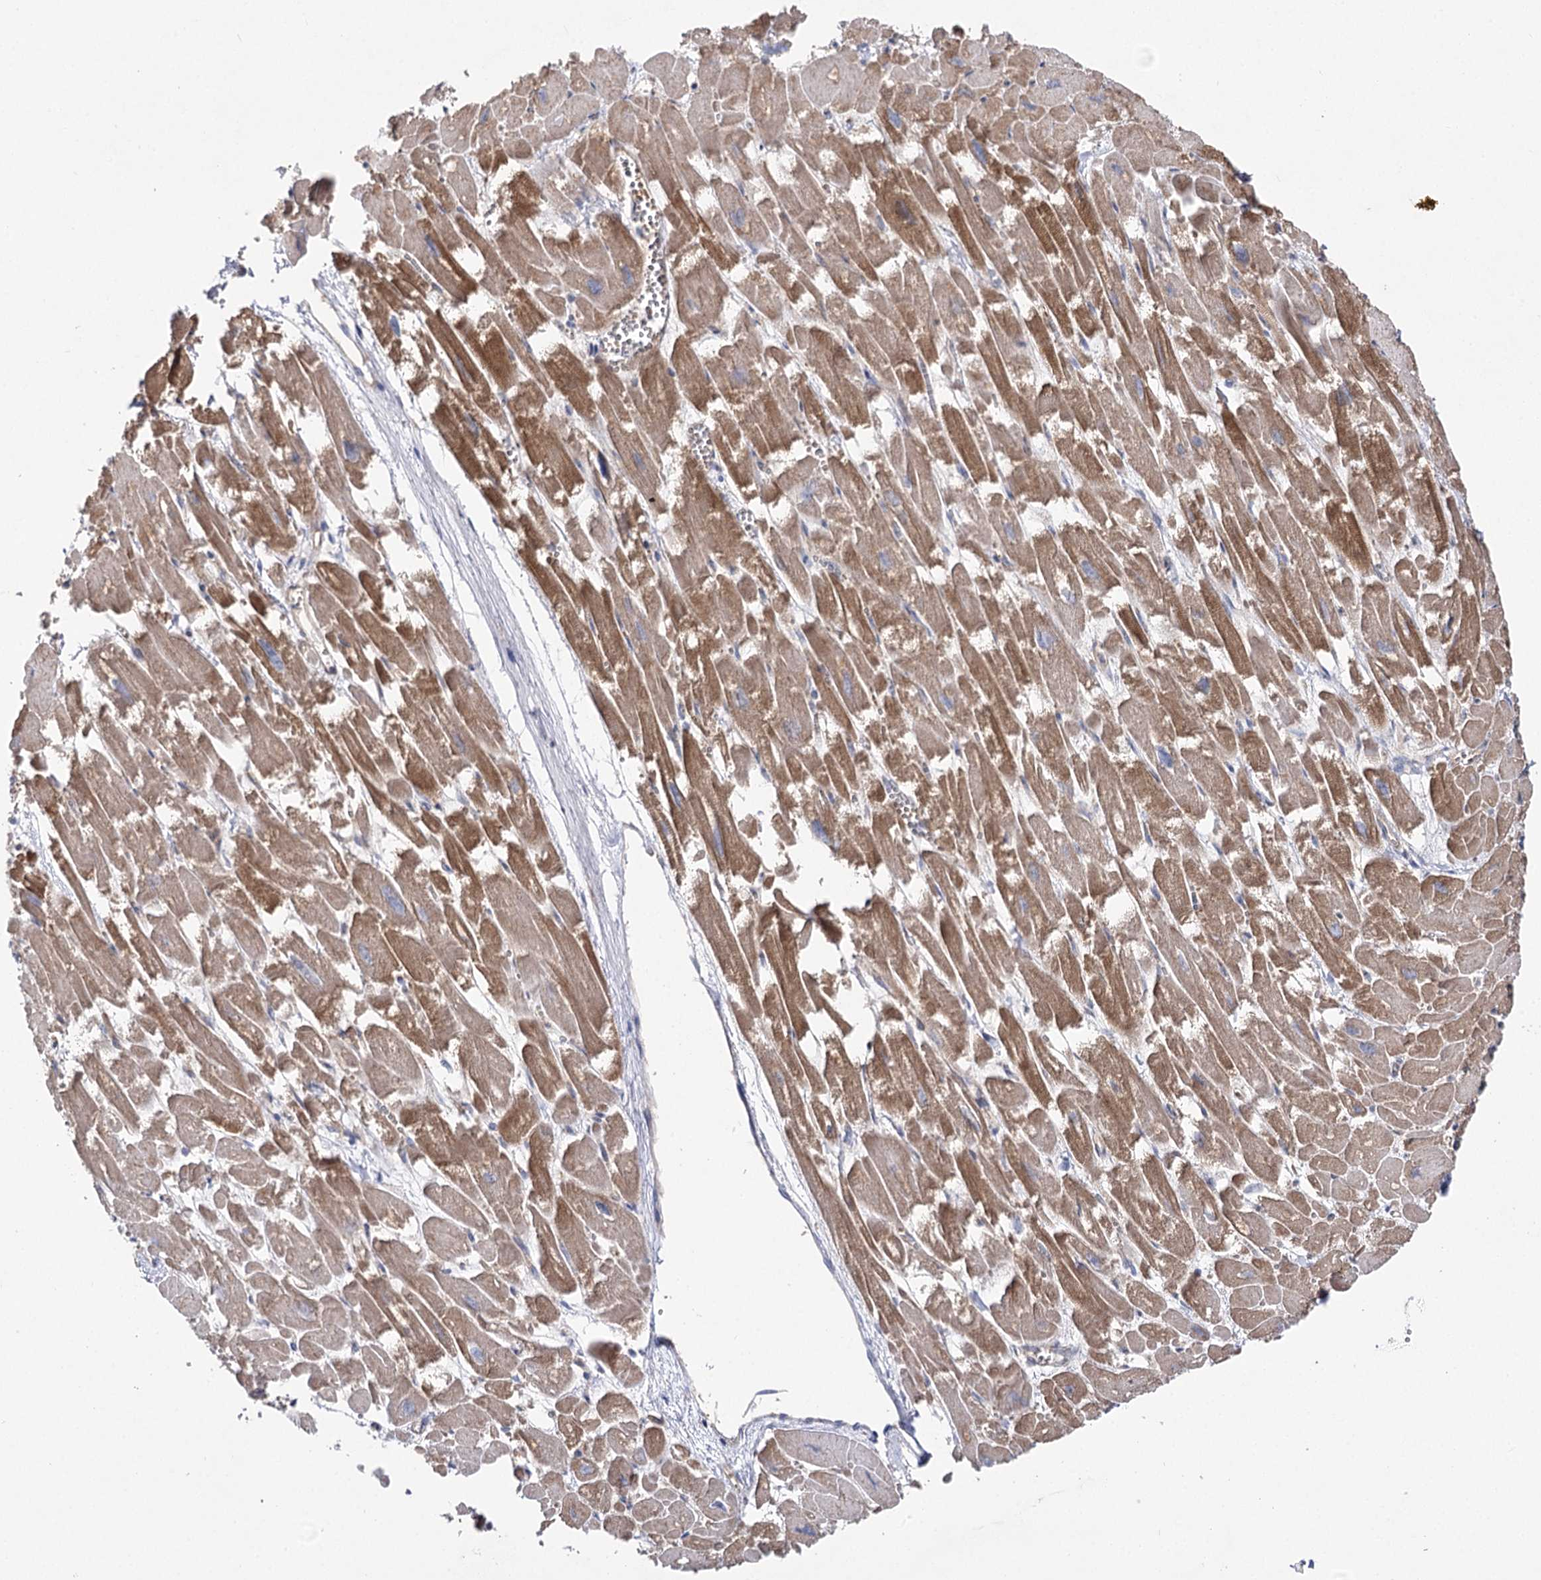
{"staining": {"intensity": "moderate", "quantity": ">75%", "location": "cytoplasmic/membranous"}, "tissue": "heart muscle", "cell_type": "Cardiomyocytes", "image_type": "normal", "snomed": [{"axis": "morphology", "description": "Normal tissue, NOS"}, {"axis": "topography", "description": "Heart"}], "caption": "IHC histopathology image of benign heart muscle: heart muscle stained using immunohistochemistry (IHC) reveals medium levels of moderate protein expression localized specifically in the cytoplasmic/membranous of cardiomyocytes, appearing as a cytoplasmic/membranous brown color.", "gene": "AURKC", "patient": {"sex": "male", "age": 54}}